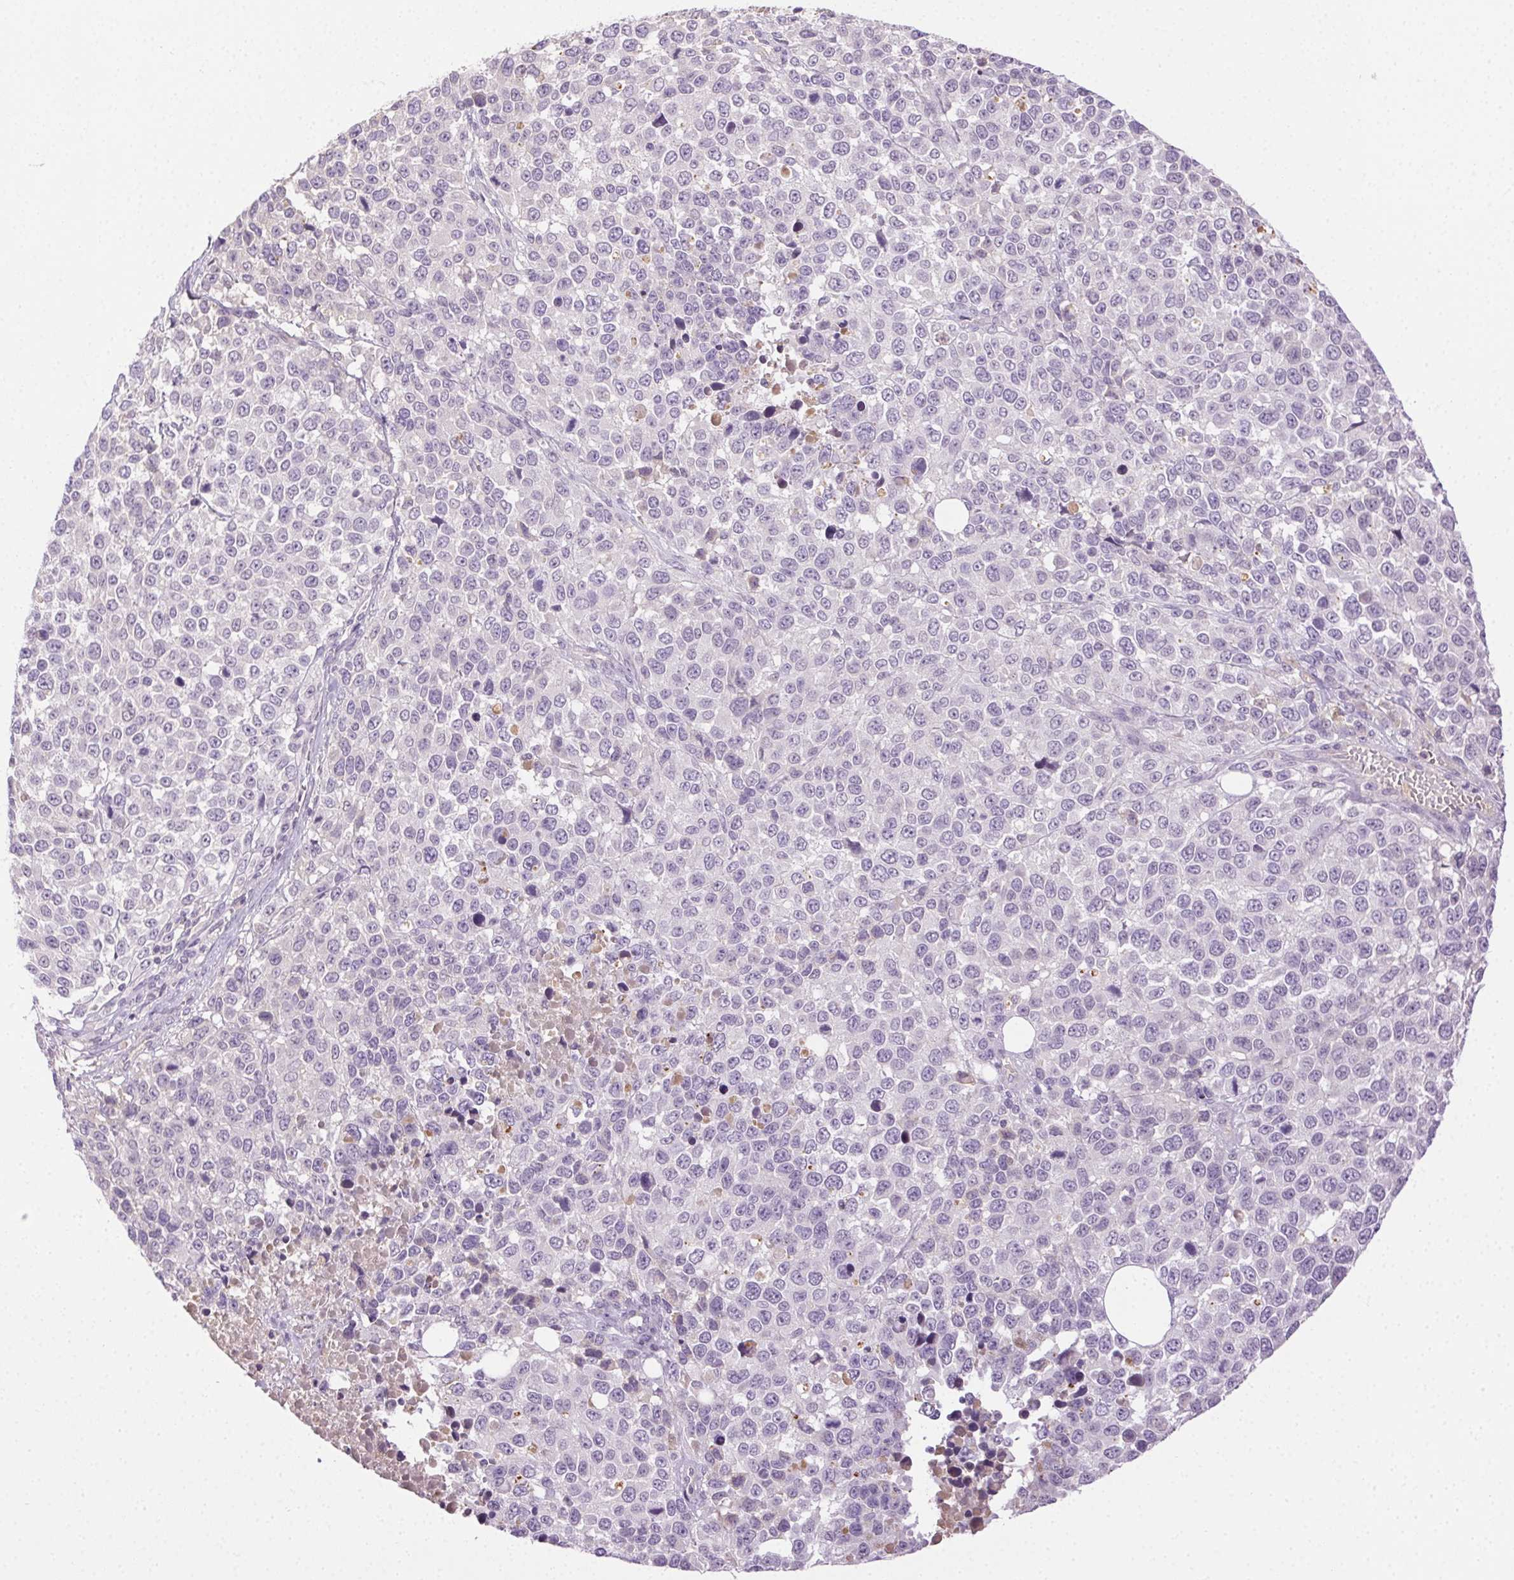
{"staining": {"intensity": "negative", "quantity": "none", "location": "none"}, "tissue": "melanoma", "cell_type": "Tumor cells", "image_type": "cancer", "snomed": [{"axis": "morphology", "description": "Malignant melanoma, Metastatic site"}, {"axis": "topography", "description": "Skin"}], "caption": "A high-resolution photomicrograph shows immunohistochemistry staining of malignant melanoma (metastatic site), which displays no significant staining in tumor cells.", "gene": "BPIFB2", "patient": {"sex": "male", "age": 84}}